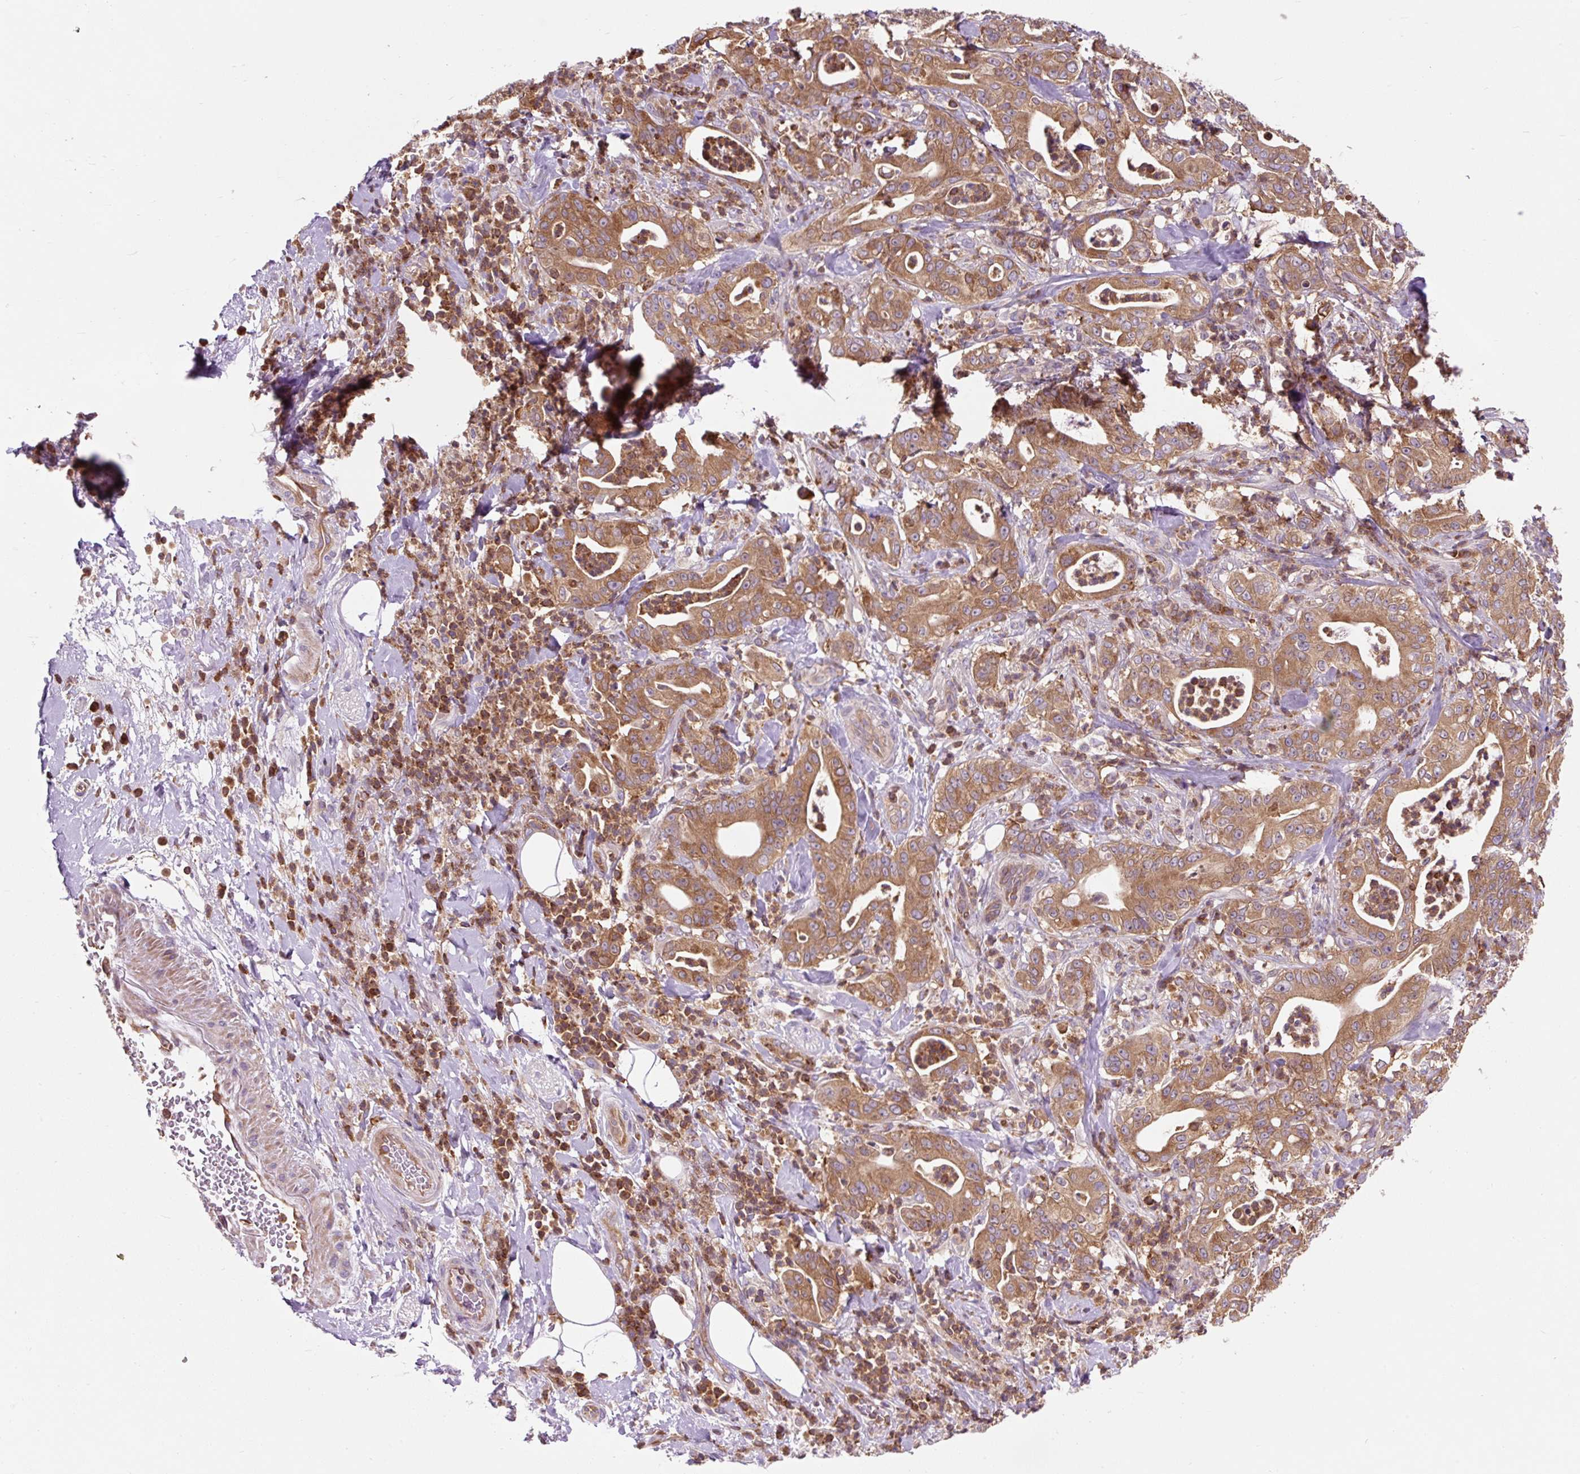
{"staining": {"intensity": "moderate", "quantity": ">75%", "location": "cytoplasmic/membranous"}, "tissue": "pancreatic cancer", "cell_type": "Tumor cells", "image_type": "cancer", "snomed": [{"axis": "morphology", "description": "Adenocarcinoma, NOS"}, {"axis": "topography", "description": "Pancreas"}], "caption": "High-power microscopy captured an IHC photomicrograph of adenocarcinoma (pancreatic), revealing moderate cytoplasmic/membranous positivity in approximately >75% of tumor cells.", "gene": "CISD3", "patient": {"sex": "male", "age": 71}}